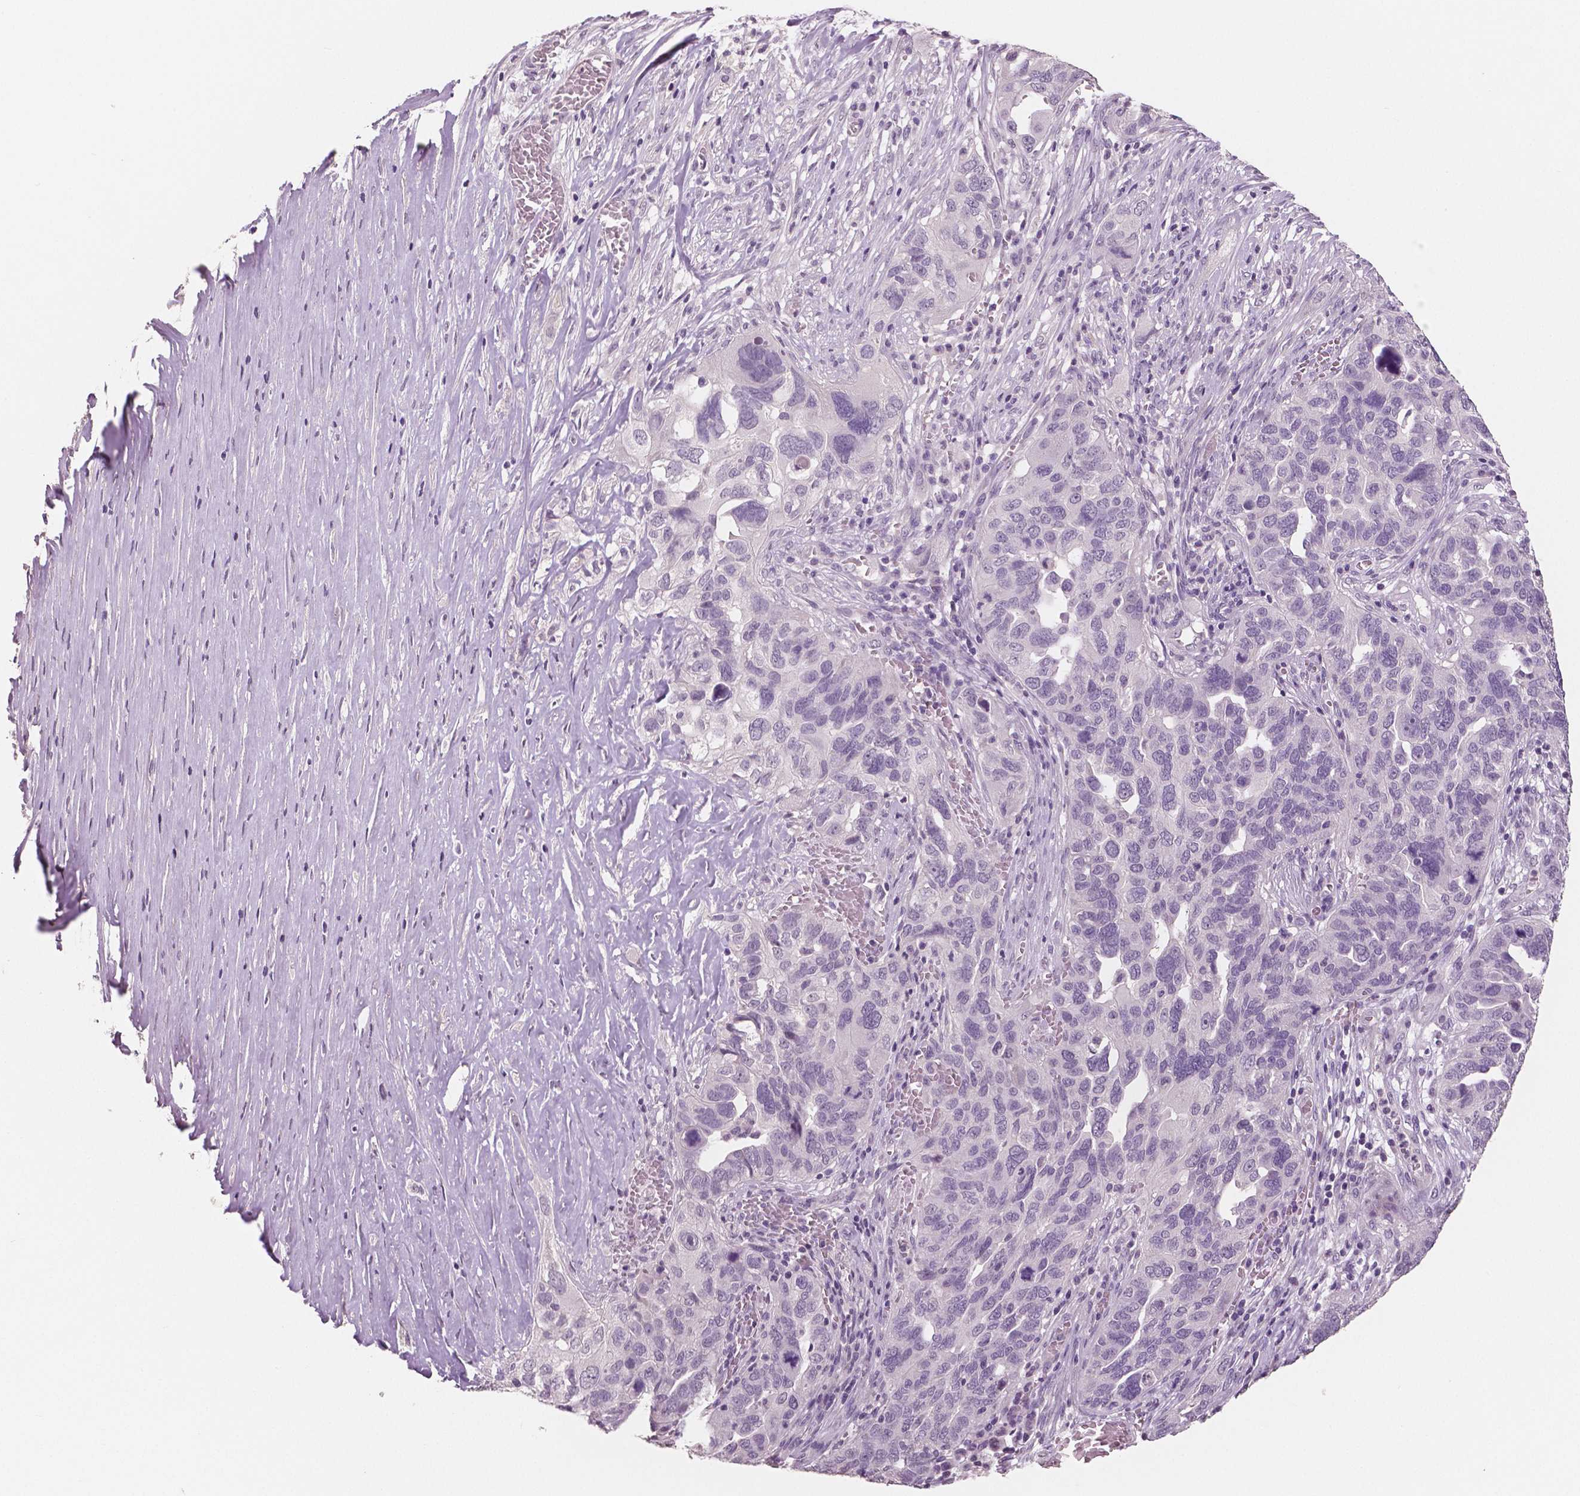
{"staining": {"intensity": "negative", "quantity": "none", "location": "none"}, "tissue": "ovarian cancer", "cell_type": "Tumor cells", "image_type": "cancer", "snomed": [{"axis": "morphology", "description": "Carcinoma, endometroid"}, {"axis": "topography", "description": "Soft tissue"}, {"axis": "topography", "description": "Ovary"}], "caption": "An IHC histopathology image of ovarian endometroid carcinoma is shown. There is no staining in tumor cells of ovarian endometroid carcinoma. (DAB immunohistochemistry visualized using brightfield microscopy, high magnification).", "gene": "NECAB1", "patient": {"sex": "female", "age": 52}}